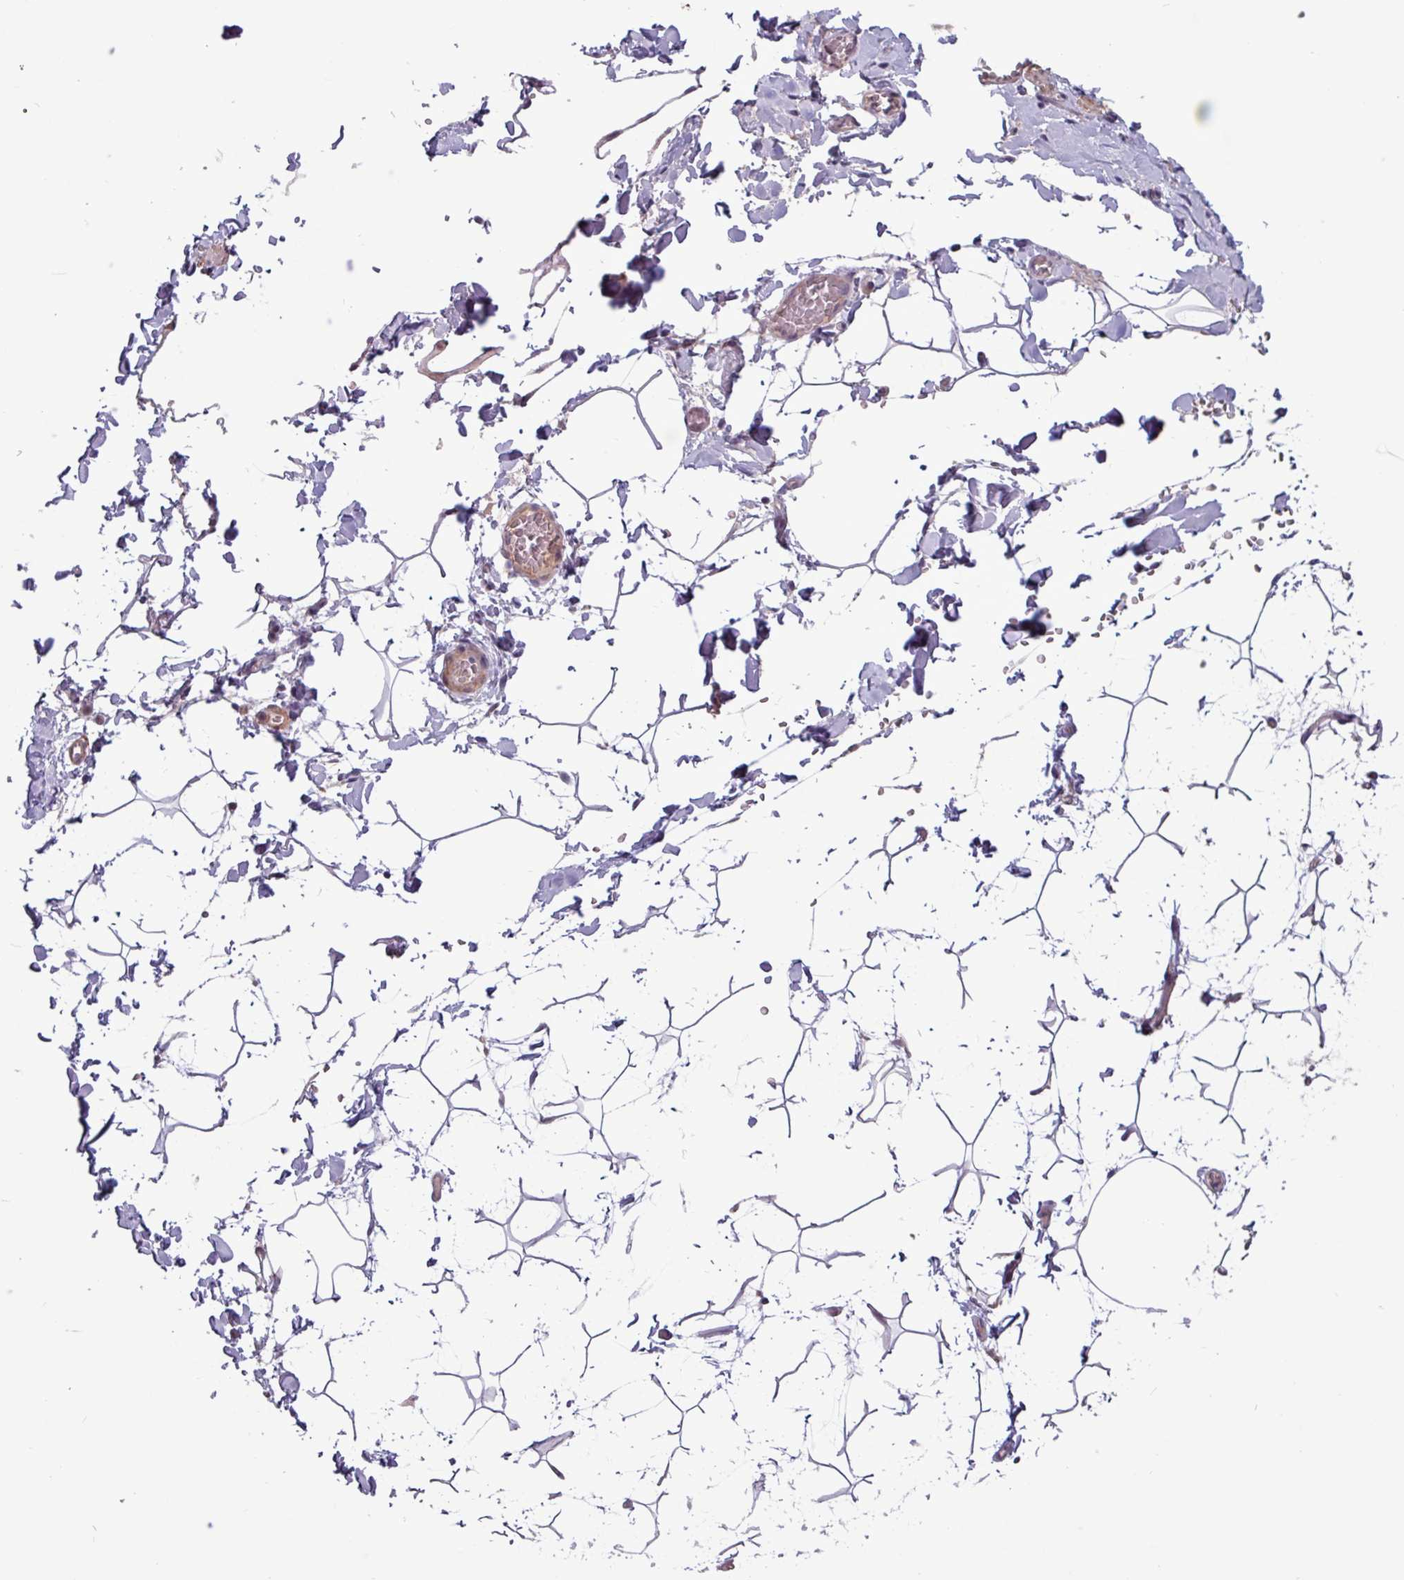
{"staining": {"intensity": "negative", "quantity": "none", "location": "none"}, "tissue": "adipose tissue", "cell_type": "Adipocytes", "image_type": "normal", "snomed": [{"axis": "morphology", "description": "Normal tissue, NOS"}, {"axis": "topography", "description": "Gallbladder"}, {"axis": "topography", "description": "Peripheral nerve tissue"}], "caption": "Immunohistochemistry image of normal adipose tissue stained for a protein (brown), which demonstrates no staining in adipocytes. Brightfield microscopy of immunohistochemistry stained with DAB (brown) and hematoxylin (blue), captured at high magnification.", "gene": "PCED1A", "patient": {"sex": "male", "age": 38}}